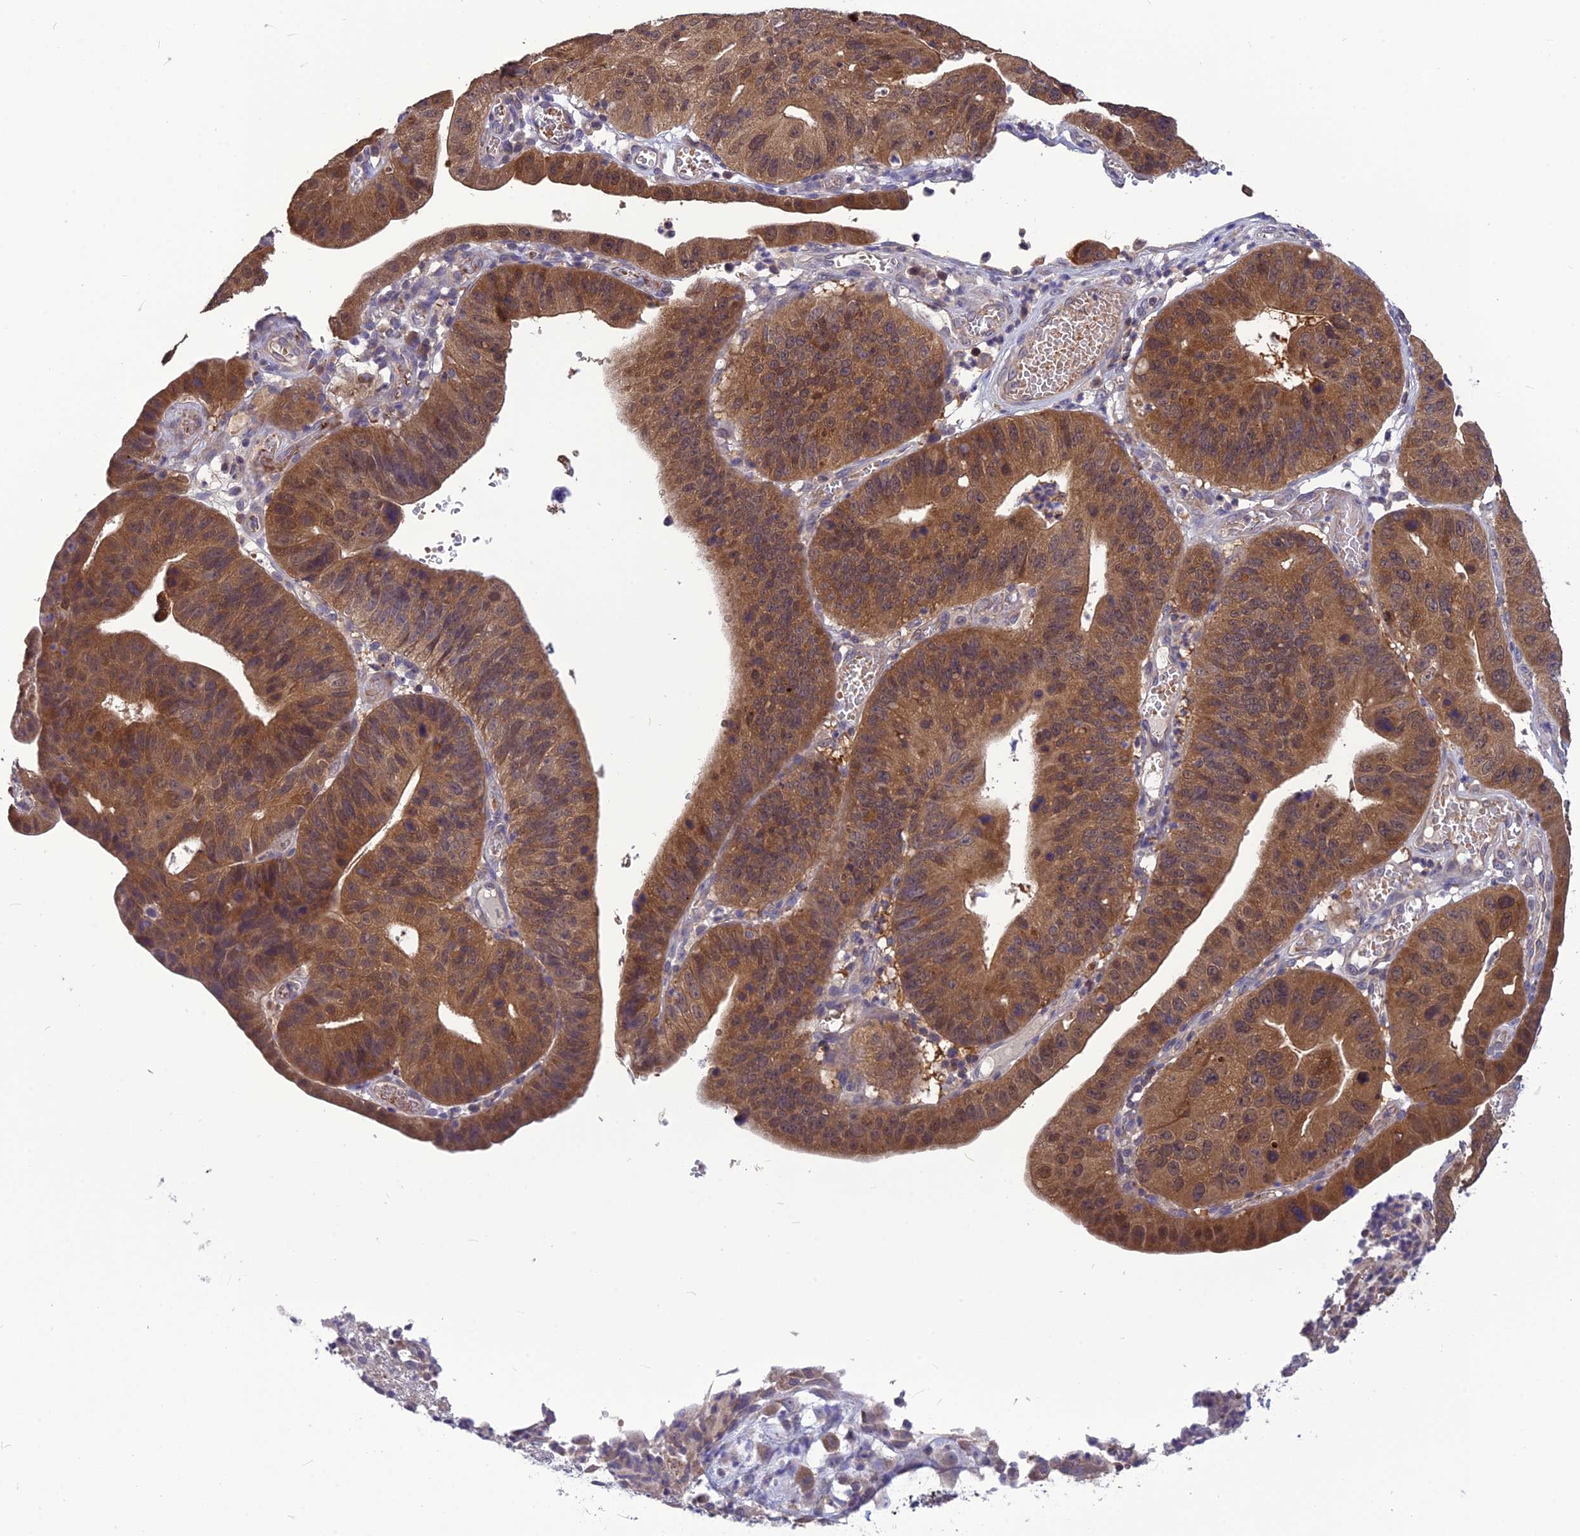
{"staining": {"intensity": "moderate", "quantity": ">75%", "location": "cytoplasmic/membranous"}, "tissue": "stomach cancer", "cell_type": "Tumor cells", "image_type": "cancer", "snomed": [{"axis": "morphology", "description": "Adenocarcinoma, NOS"}, {"axis": "topography", "description": "Stomach"}], "caption": "Immunohistochemistry of adenocarcinoma (stomach) shows medium levels of moderate cytoplasmic/membranous positivity in approximately >75% of tumor cells.", "gene": "PSMF1", "patient": {"sex": "male", "age": 59}}